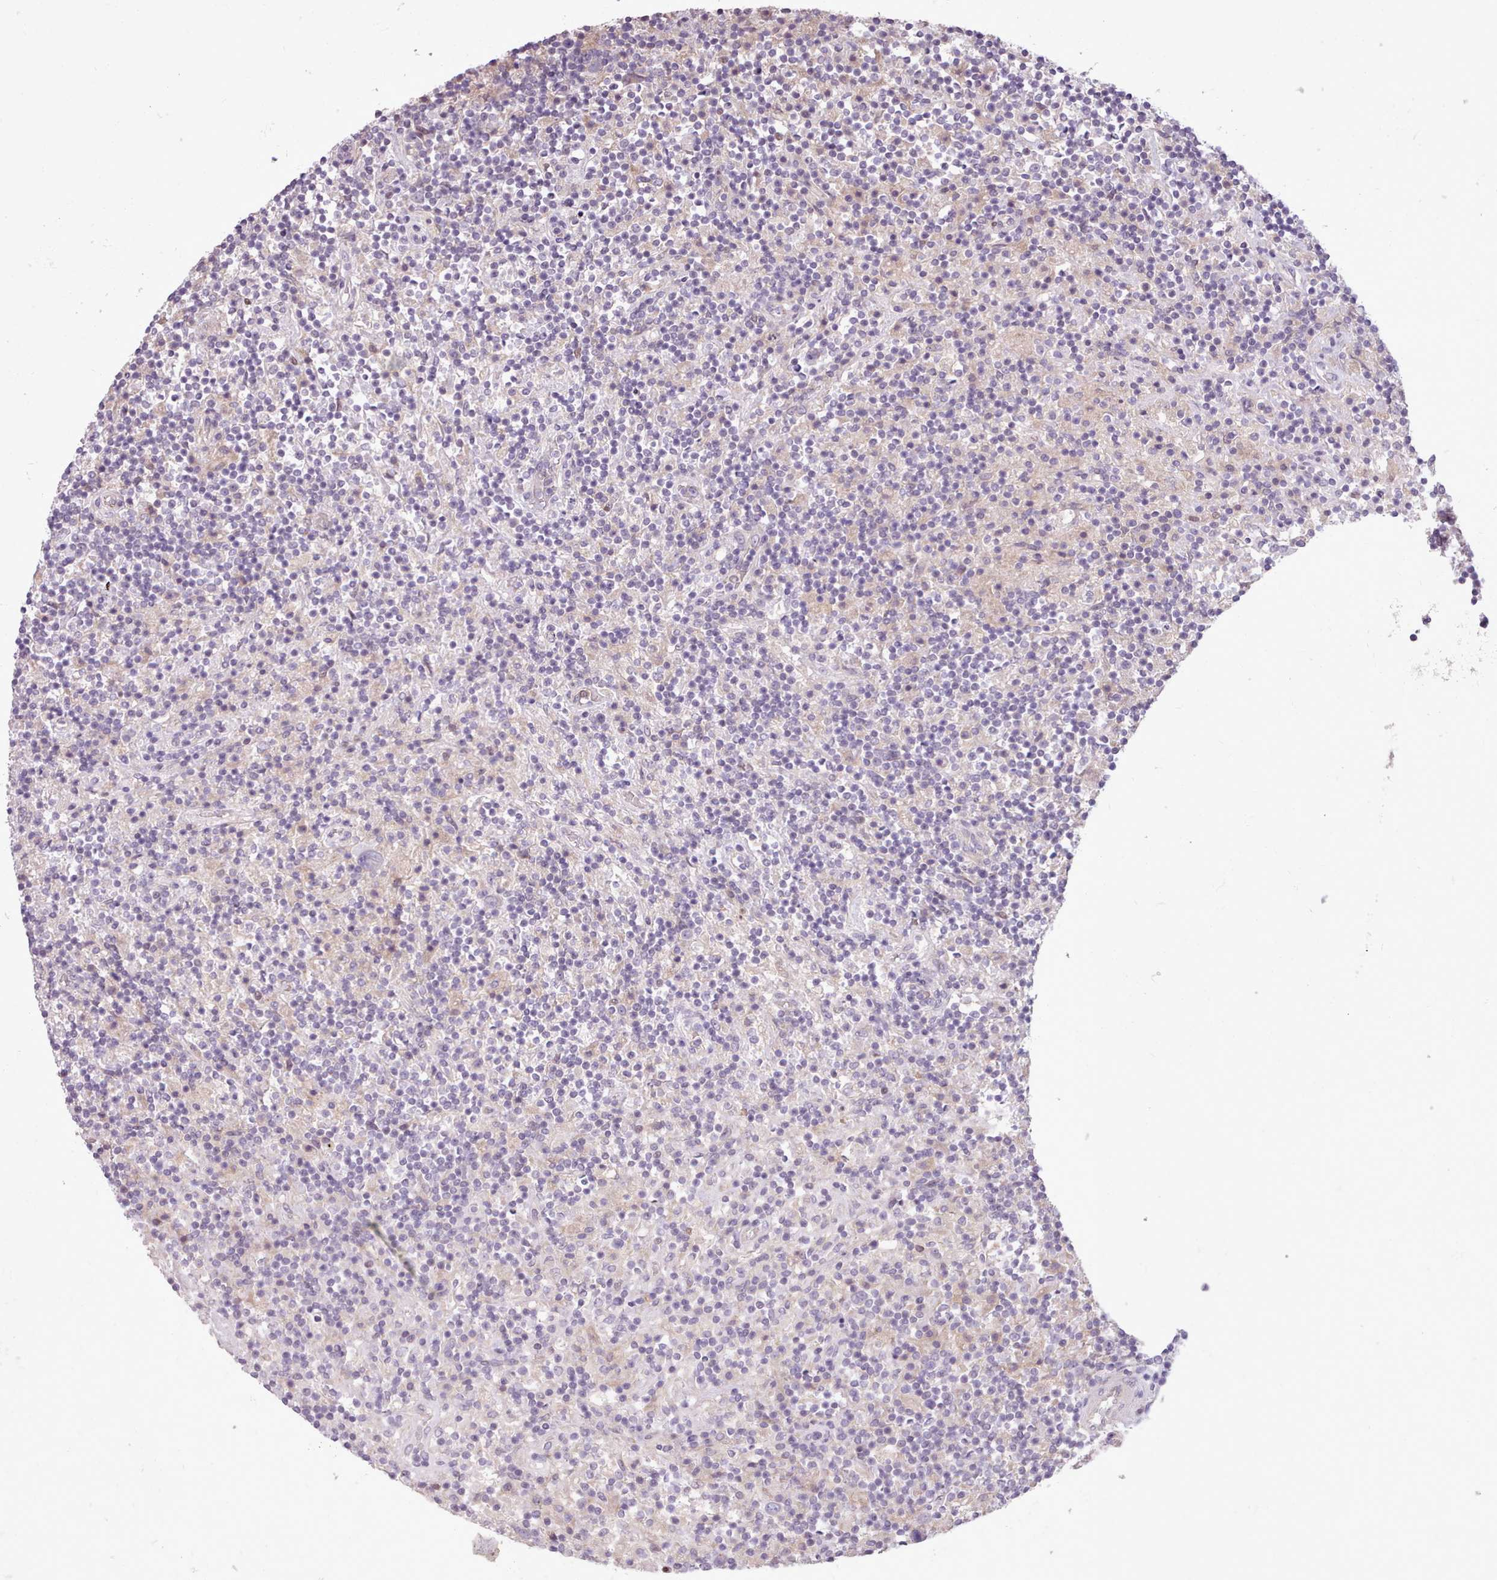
{"staining": {"intensity": "negative", "quantity": "none", "location": "none"}, "tissue": "lymphoma", "cell_type": "Tumor cells", "image_type": "cancer", "snomed": [{"axis": "morphology", "description": "Hodgkin's disease, NOS"}, {"axis": "topography", "description": "Lymph node"}], "caption": "Histopathology image shows no significant protein staining in tumor cells of Hodgkin's disease. The staining is performed using DAB brown chromogen with nuclei counter-stained in using hematoxylin.", "gene": "SLURP1", "patient": {"sex": "male", "age": 70}}